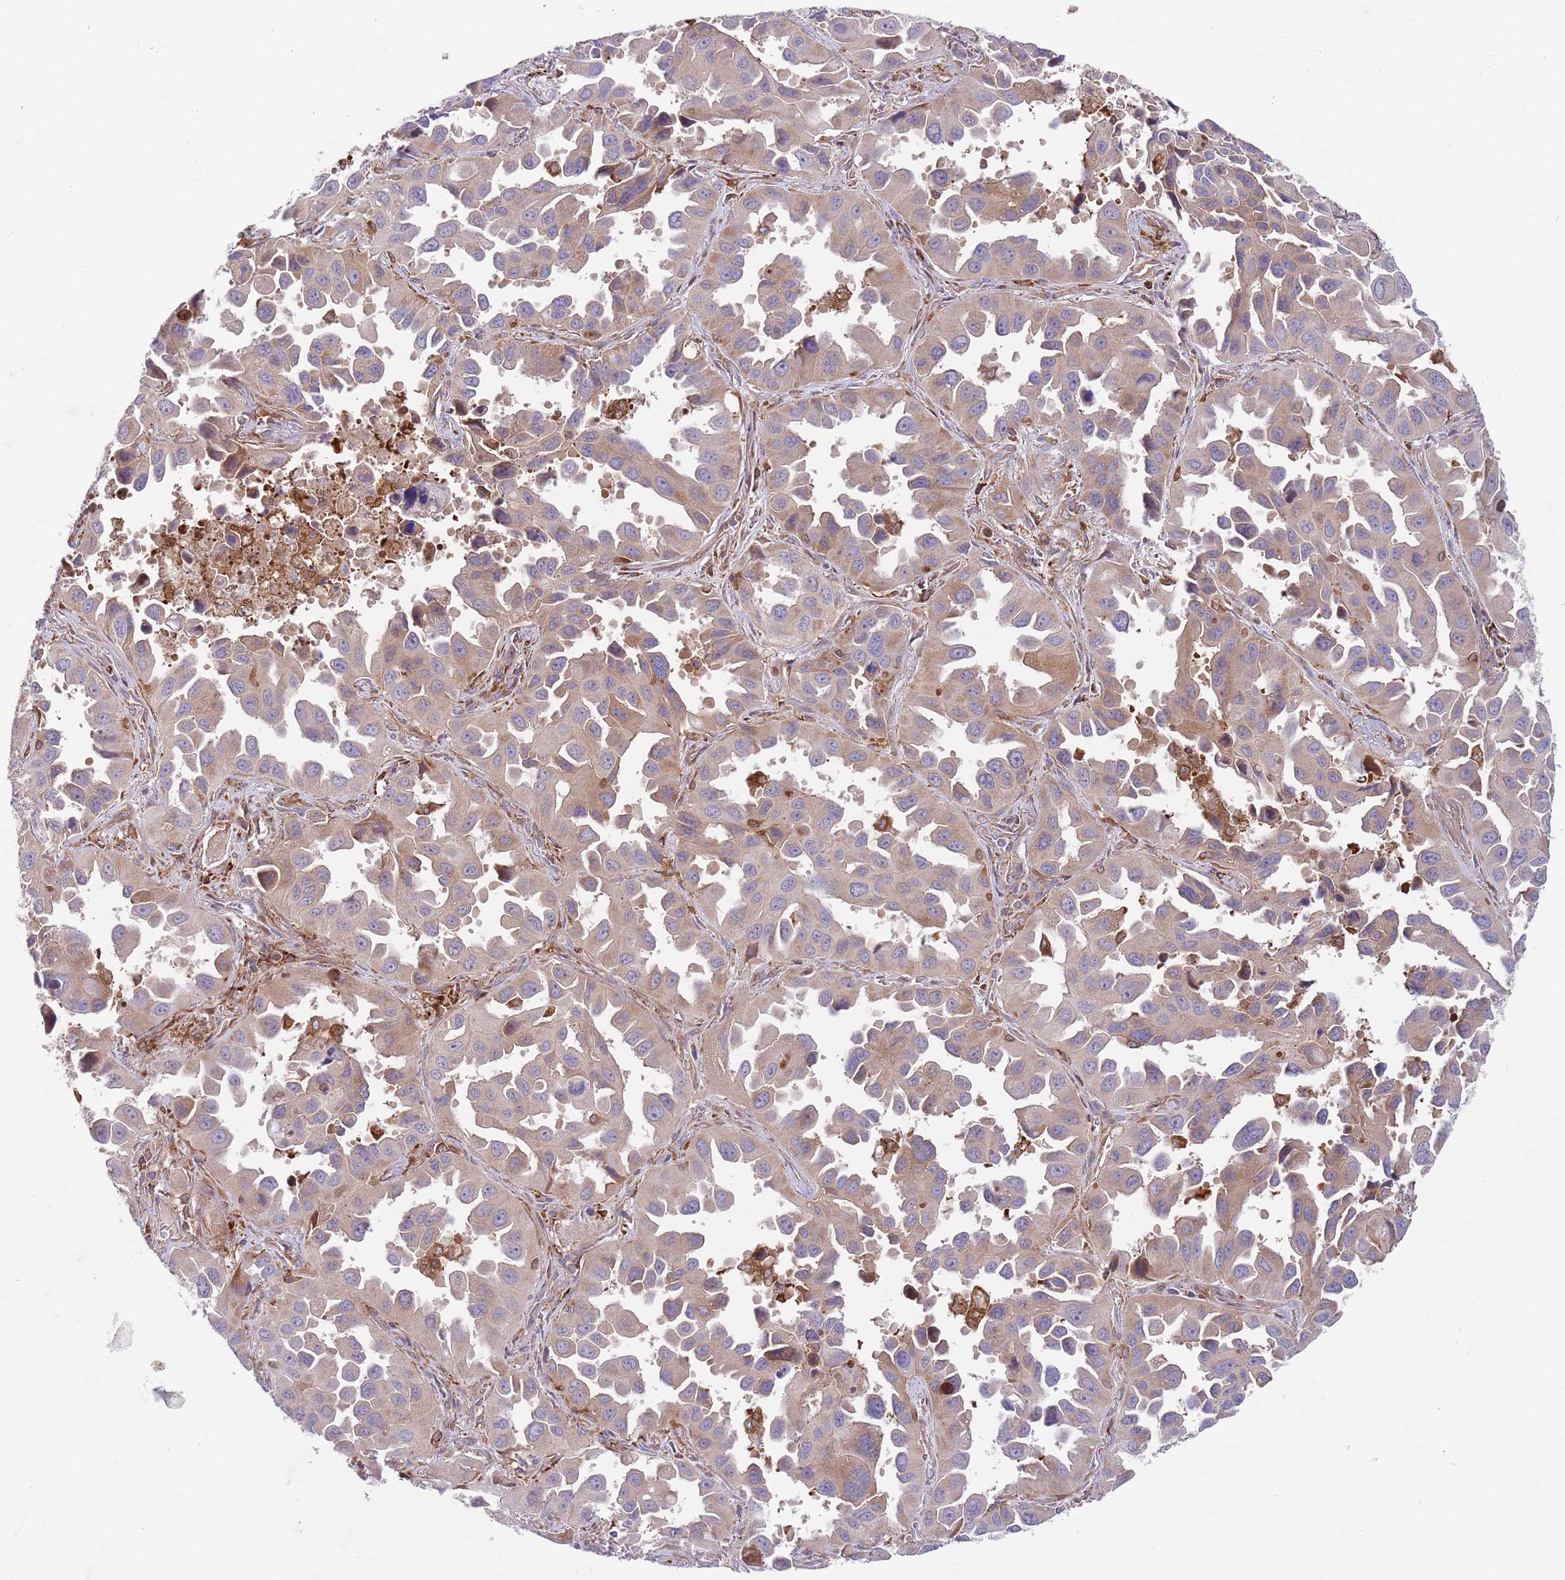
{"staining": {"intensity": "weak", "quantity": "25%-75%", "location": "cytoplasmic/membranous"}, "tissue": "lung cancer", "cell_type": "Tumor cells", "image_type": "cancer", "snomed": [{"axis": "morphology", "description": "Adenocarcinoma, NOS"}, {"axis": "topography", "description": "Lung"}], "caption": "Immunohistochemistry micrograph of human lung cancer (adenocarcinoma) stained for a protein (brown), which displays low levels of weak cytoplasmic/membranous positivity in about 25%-75% of tumor cells.", "gene": "ZMYM5", "patient": {"sex": "male", "age": 66}}